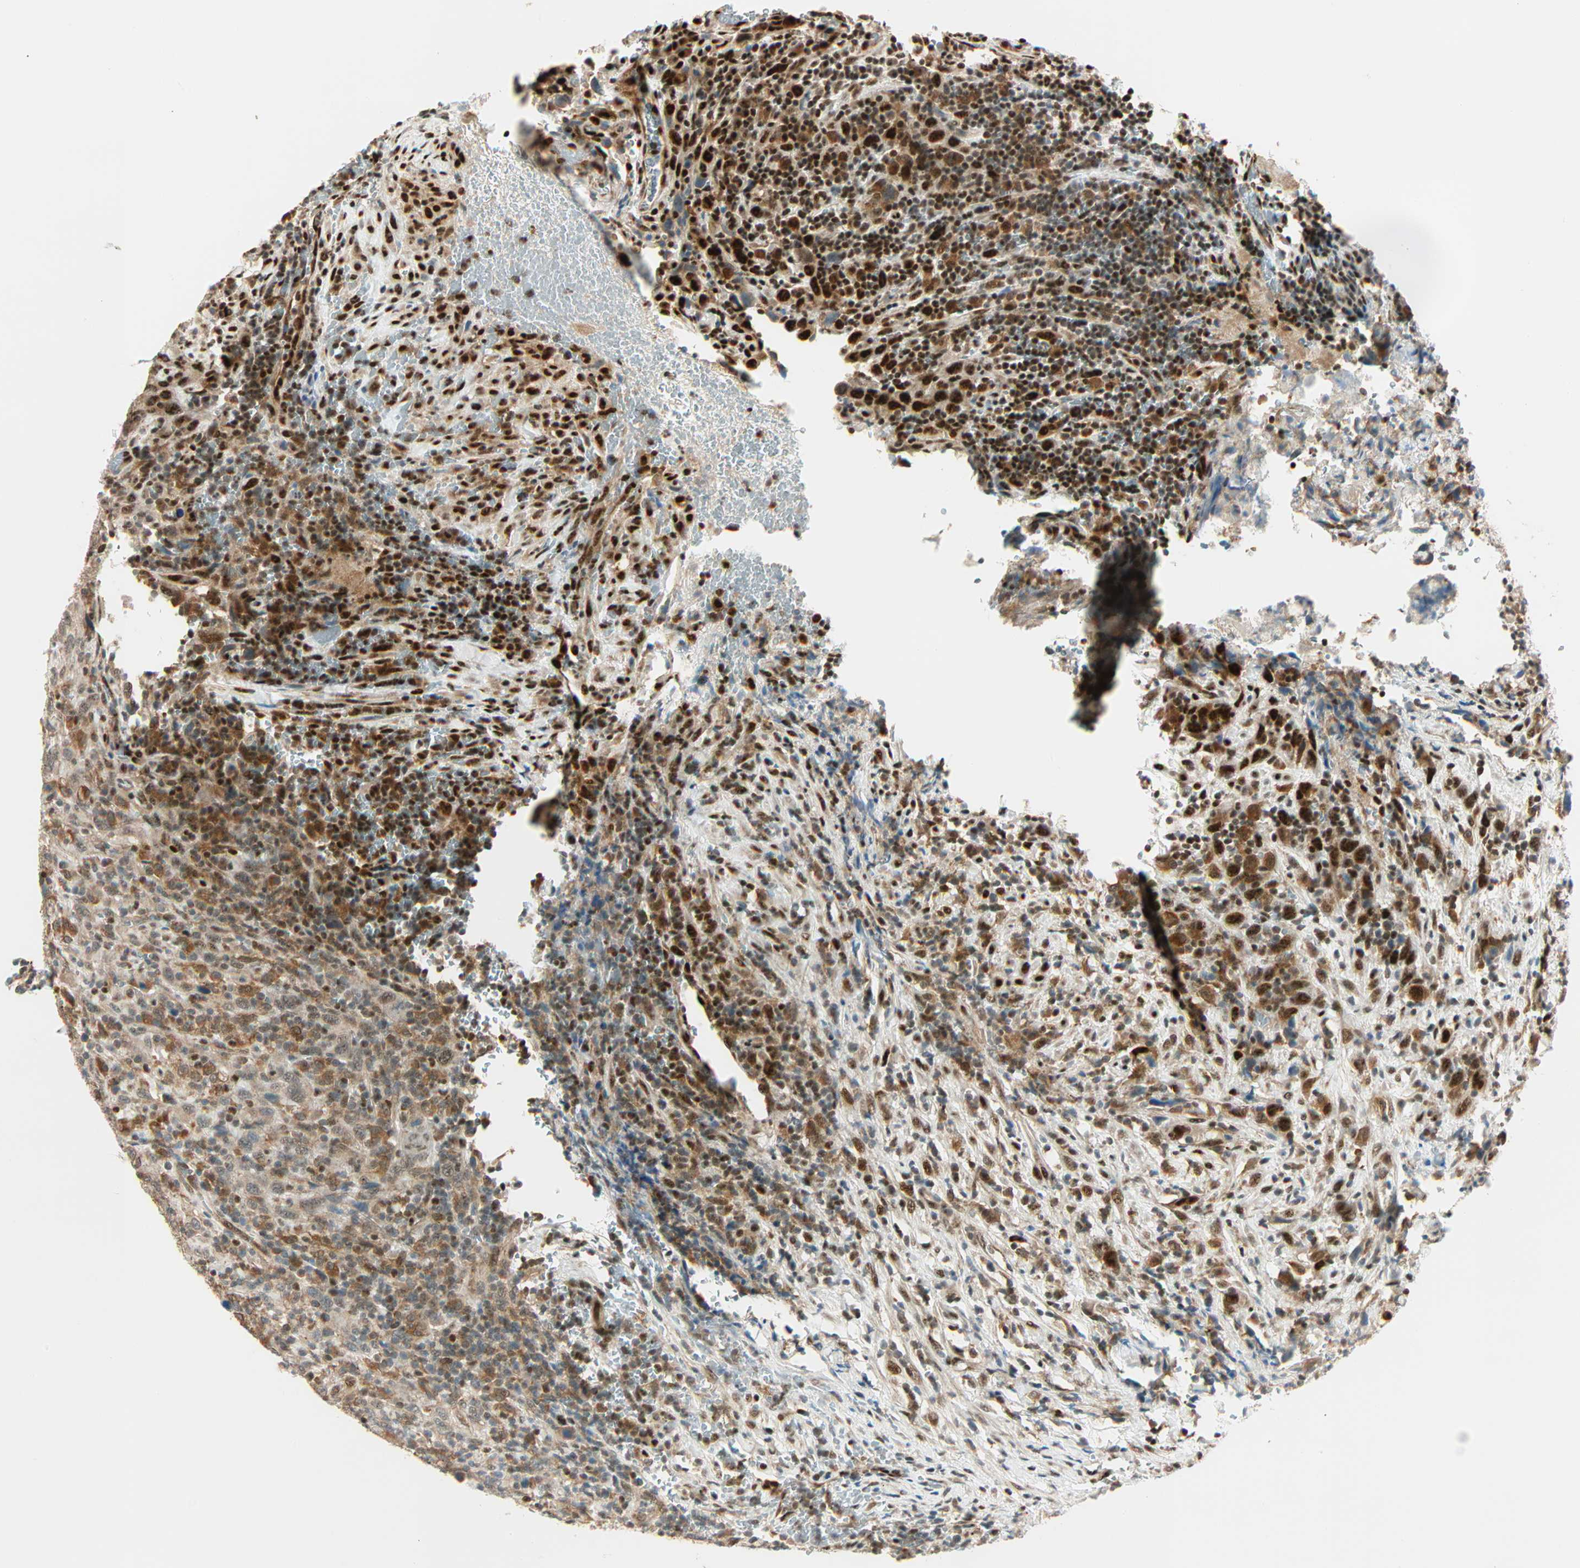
{"staining": {"intensity": "strong", "quantity": ">75%", "location": "cytoplasmic/membranous,nuclear"}, "tissue": "urothelial cancer", "cell_type": "Tumor cells", "image_type": "cancer", "snomed": [{"axis": "morphology", "description": "Urothelial carcinoma, High grade"}, {"axis": "topography", "description": "Urinary bladder"}], "caption": "Immunohistochemical staining of urothelial cancer demonstrates high levels of strong cytoplasmic/membranous and nuclear staining in approximately >75% of tumor cells. Nuclei are stained in blue.", "gene": "PNPLA6", "patient": {"sex": "male", "age": 61}}